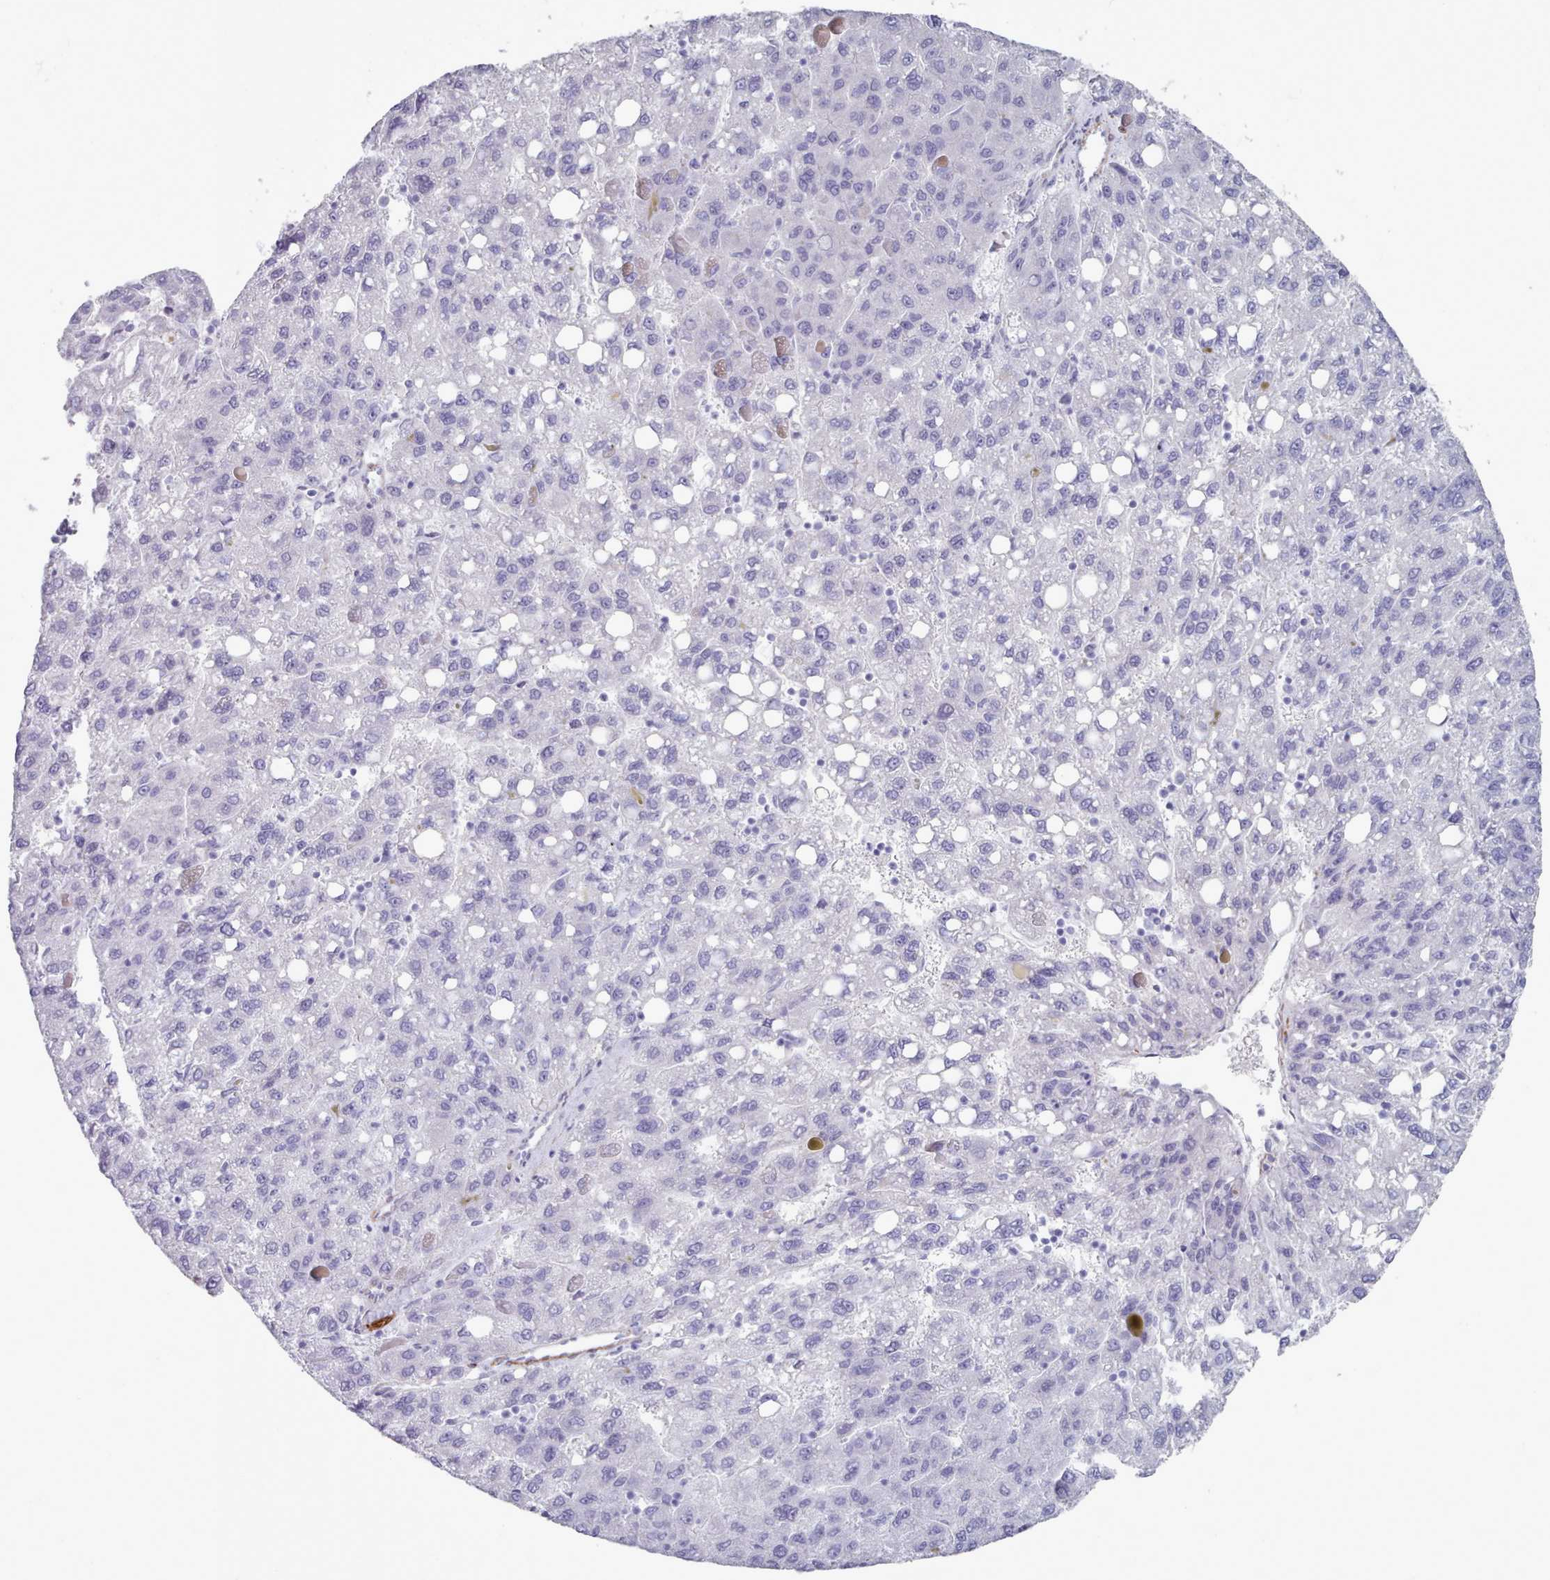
{"staining": {"intensity": "negative", "quantity": "none", "location": "none"}, "tissue": "liver cancer", "cell_type": "Tumor cells", "image_type": "cancer", "snomed": [{"axis": "morphology", "description": "Carcinoma, Hepatocellular, NOS"}, {"axis": "topography", "description": "Liver"}], "caption": "An IHC photomicrograph of liver cancer (hepatocellular carcinoma) is shown. There is no staining in tumor cells of liver cancer (hepatocellular carcinoma).", "gene": "FPGS", "patient": {"sex": "female", "age": 82}}